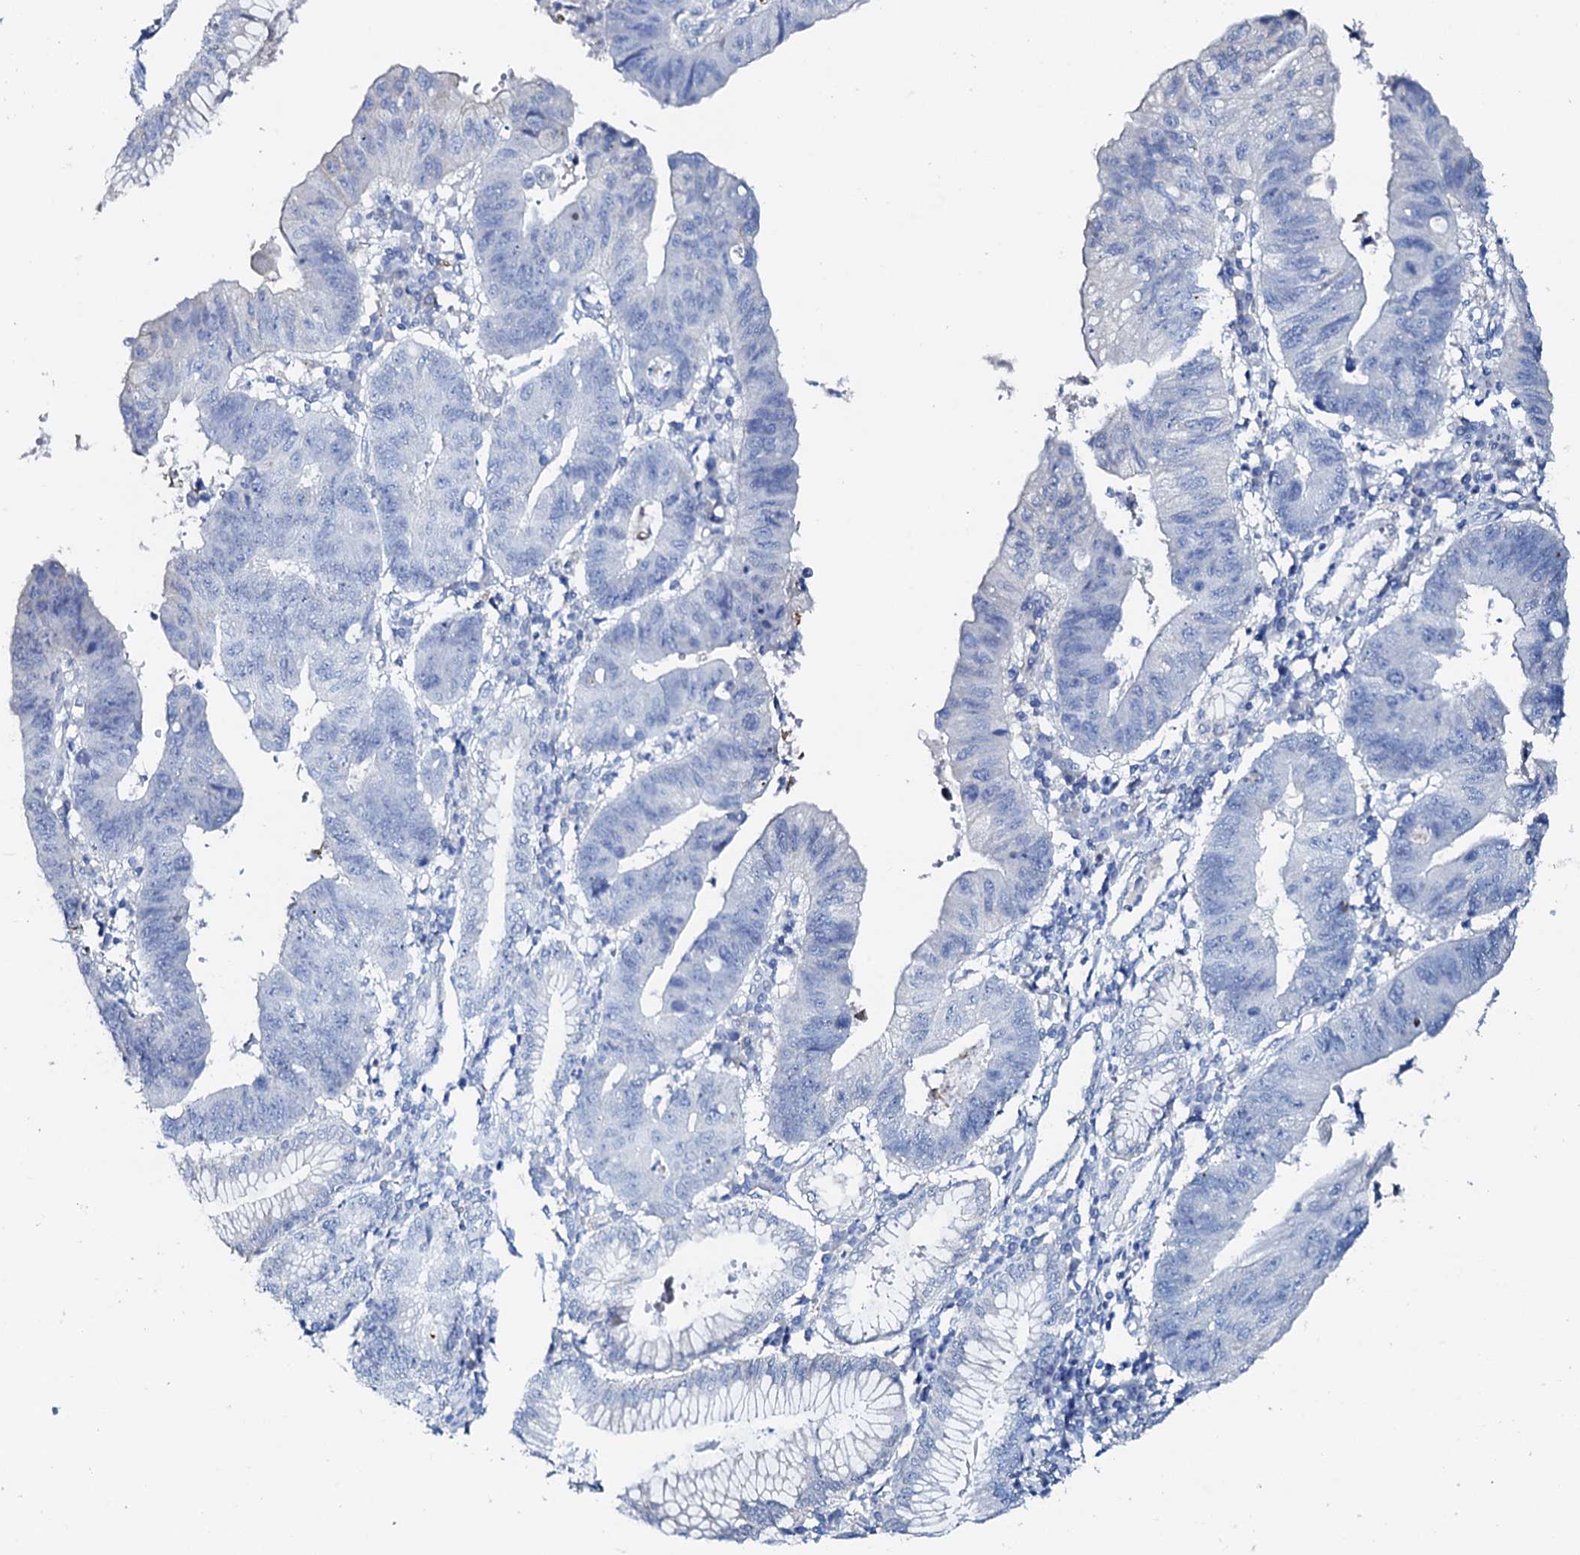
{"staining": {"intensity": "negative", "quantity": "none", "location": "none"}, "tissue": "stomach cancer", "cell_type": "Tumor cells", "image_type": "cancer", "snomed": [{"axis": "morphology", "description": "Adenocarcinoma, NOS"}, {"axis": "topography", "description": "Stomach"}], "caption": "The photomicrograph demonstrates no staining of tumor cells in adenocarcinoma (stomach). (Stains: DAB immunohistochemistry (IHC) with hematoxylin counter stain, Microscopy: brightfield microscopy at high magnification).", "gene": "AMER2", "patient": {"sex": "male", "age": 59}}